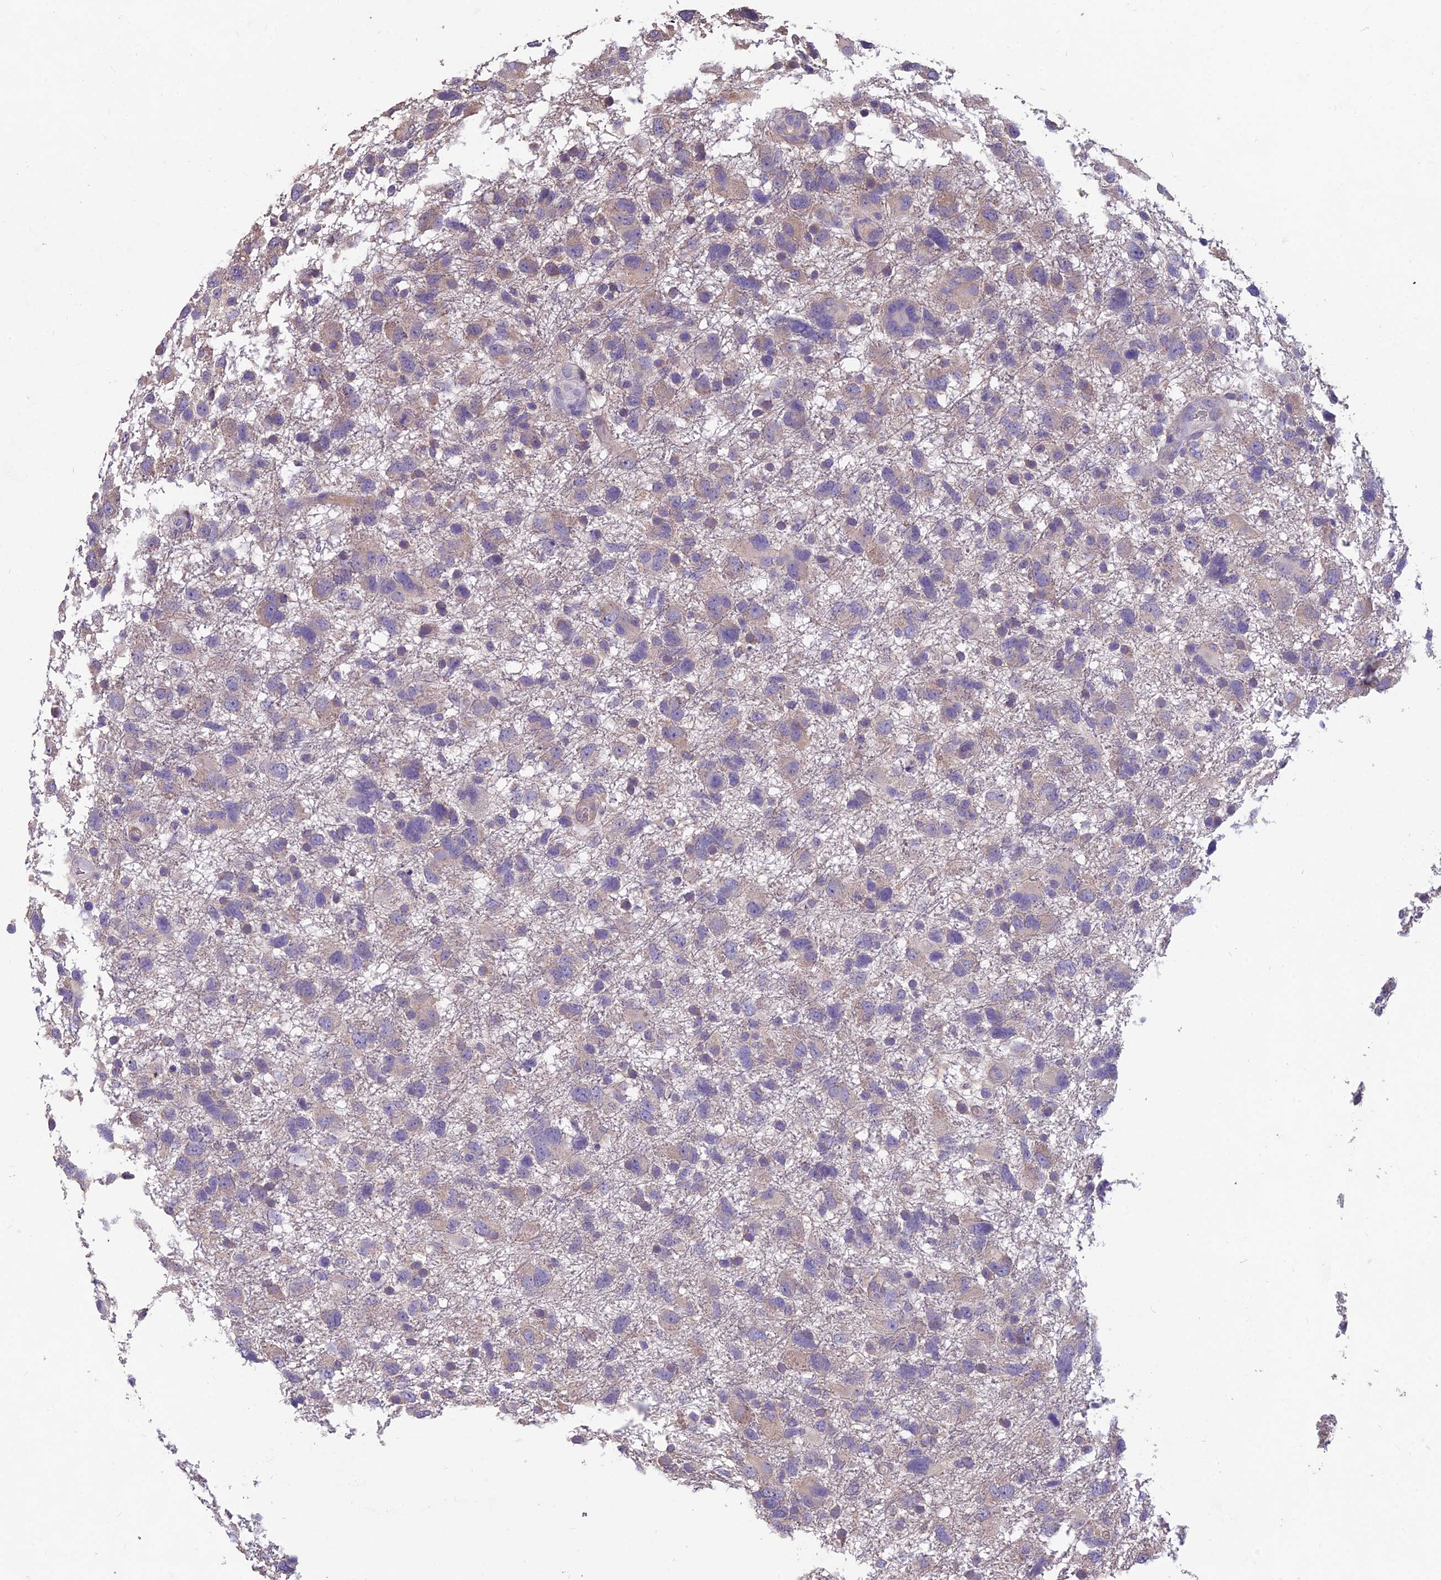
{"staining": {"intensity": "weak", "quantity": "<25%", "location": "cytoplasmic/membranous"}, "tissue": "glioma", "cell_type": "Tumor cells", "image_type": "cancer", "snomed": [{"axis": "morphology", "description": "Glioma, malignant, High grade"}, {"axis": "topography", "description": "Brain"}], "caption": "Malignant high-grade glioma was stained to show a protein in brown. There is no significant expression in tumor cells.", "gene": "CEACAM16", "patient": {"sex": "male", "age": 61}}